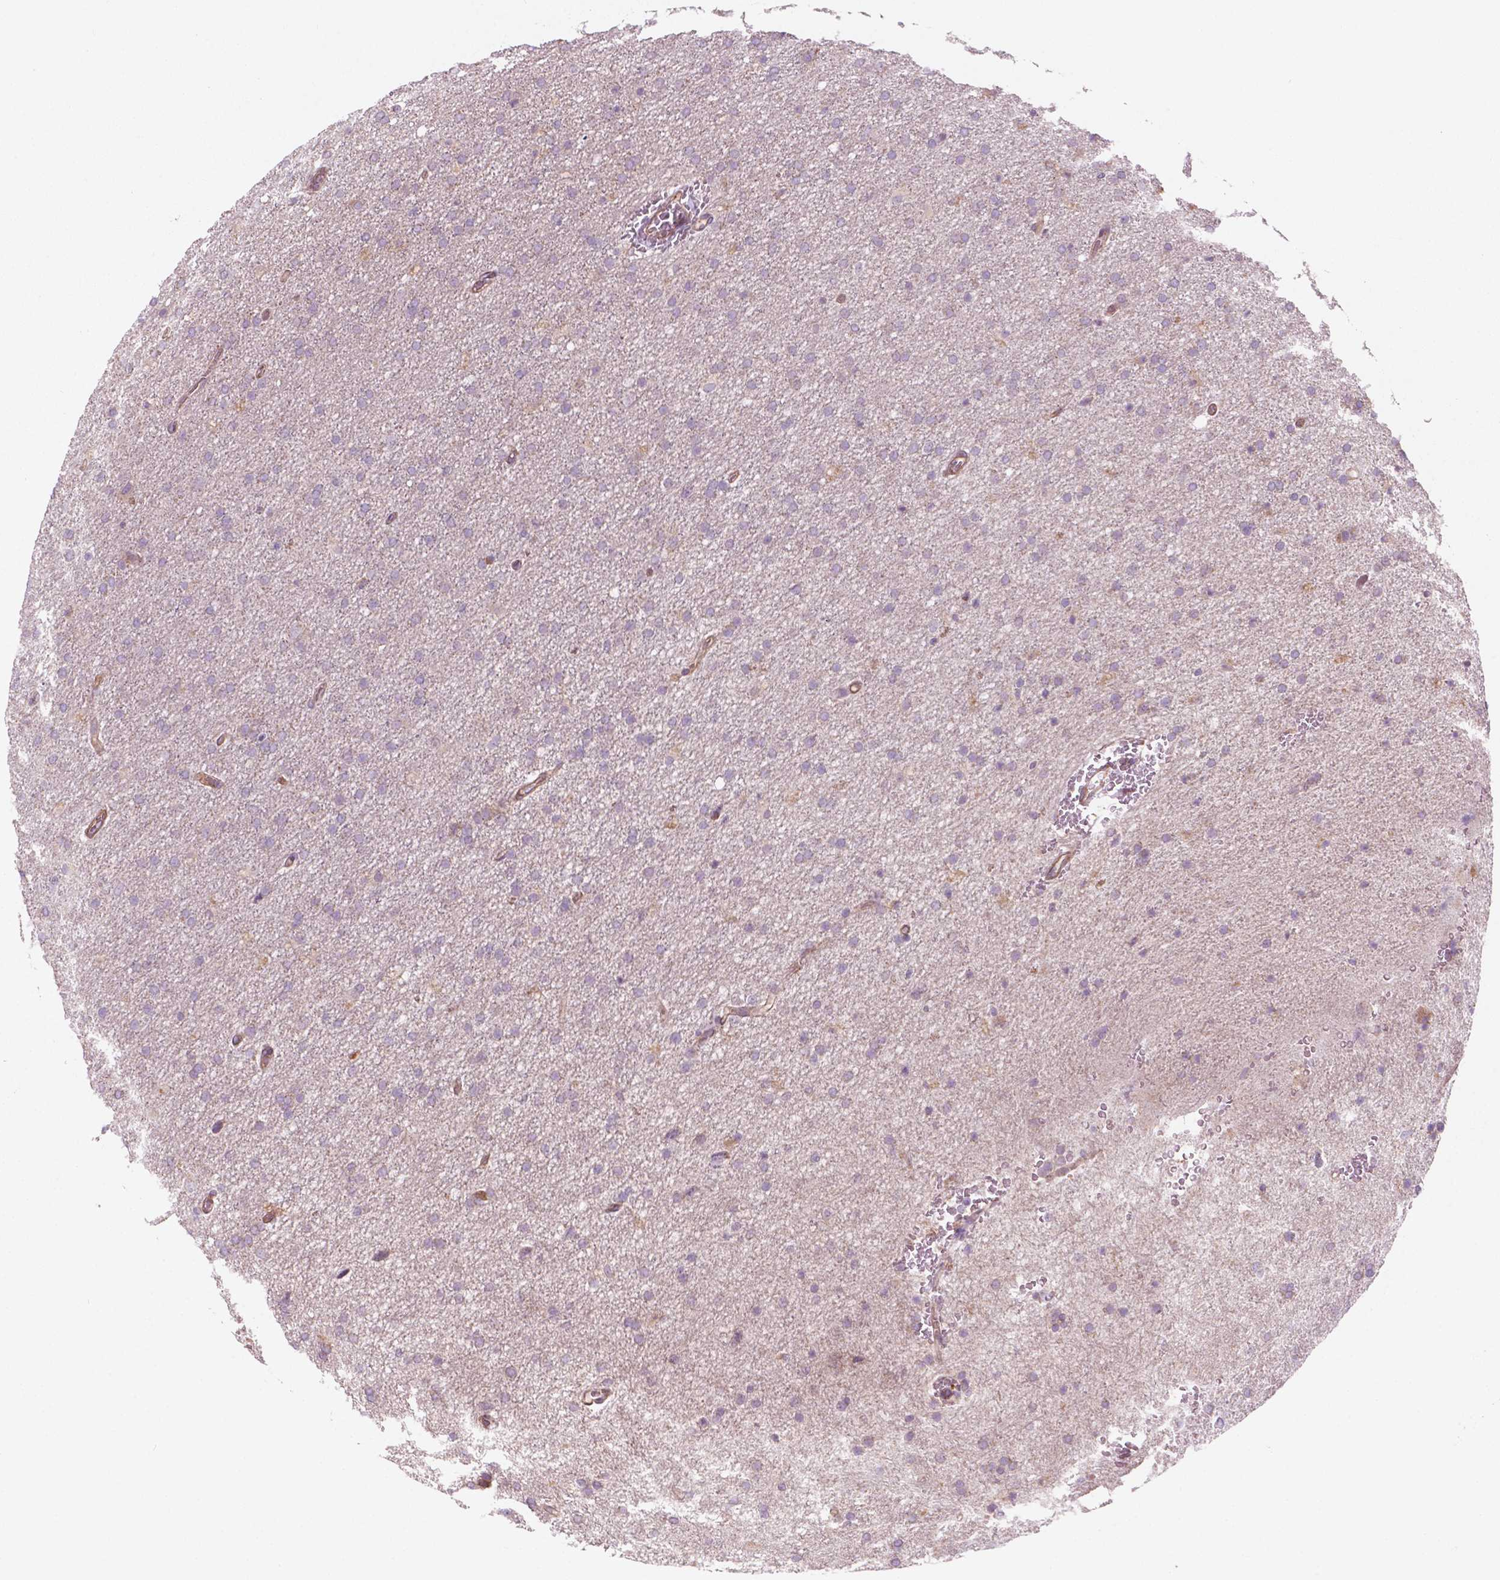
{"staining": {"intensity": "negative", "quantity": "none", "location": "none"}, "tissue": "glioma", "cell_type": "Tumor cells", "image_type": "cancer", "snomed": [{"axis": "morphology", "description": "Glioma, malignant, High grade"}, {"axis": "topography", "description": "Cerebral cortex"}], "caption": "High magnification brightfield microscopy of malignant glioma (high-grade) stained with DAB (3,3'-diaminobenzidine) (brown) and counterstained with hematoxylin (blue): tumor cells show no significant staining.", "gene": "SURF4", "patient": {"sex": "male", "age": 70}}